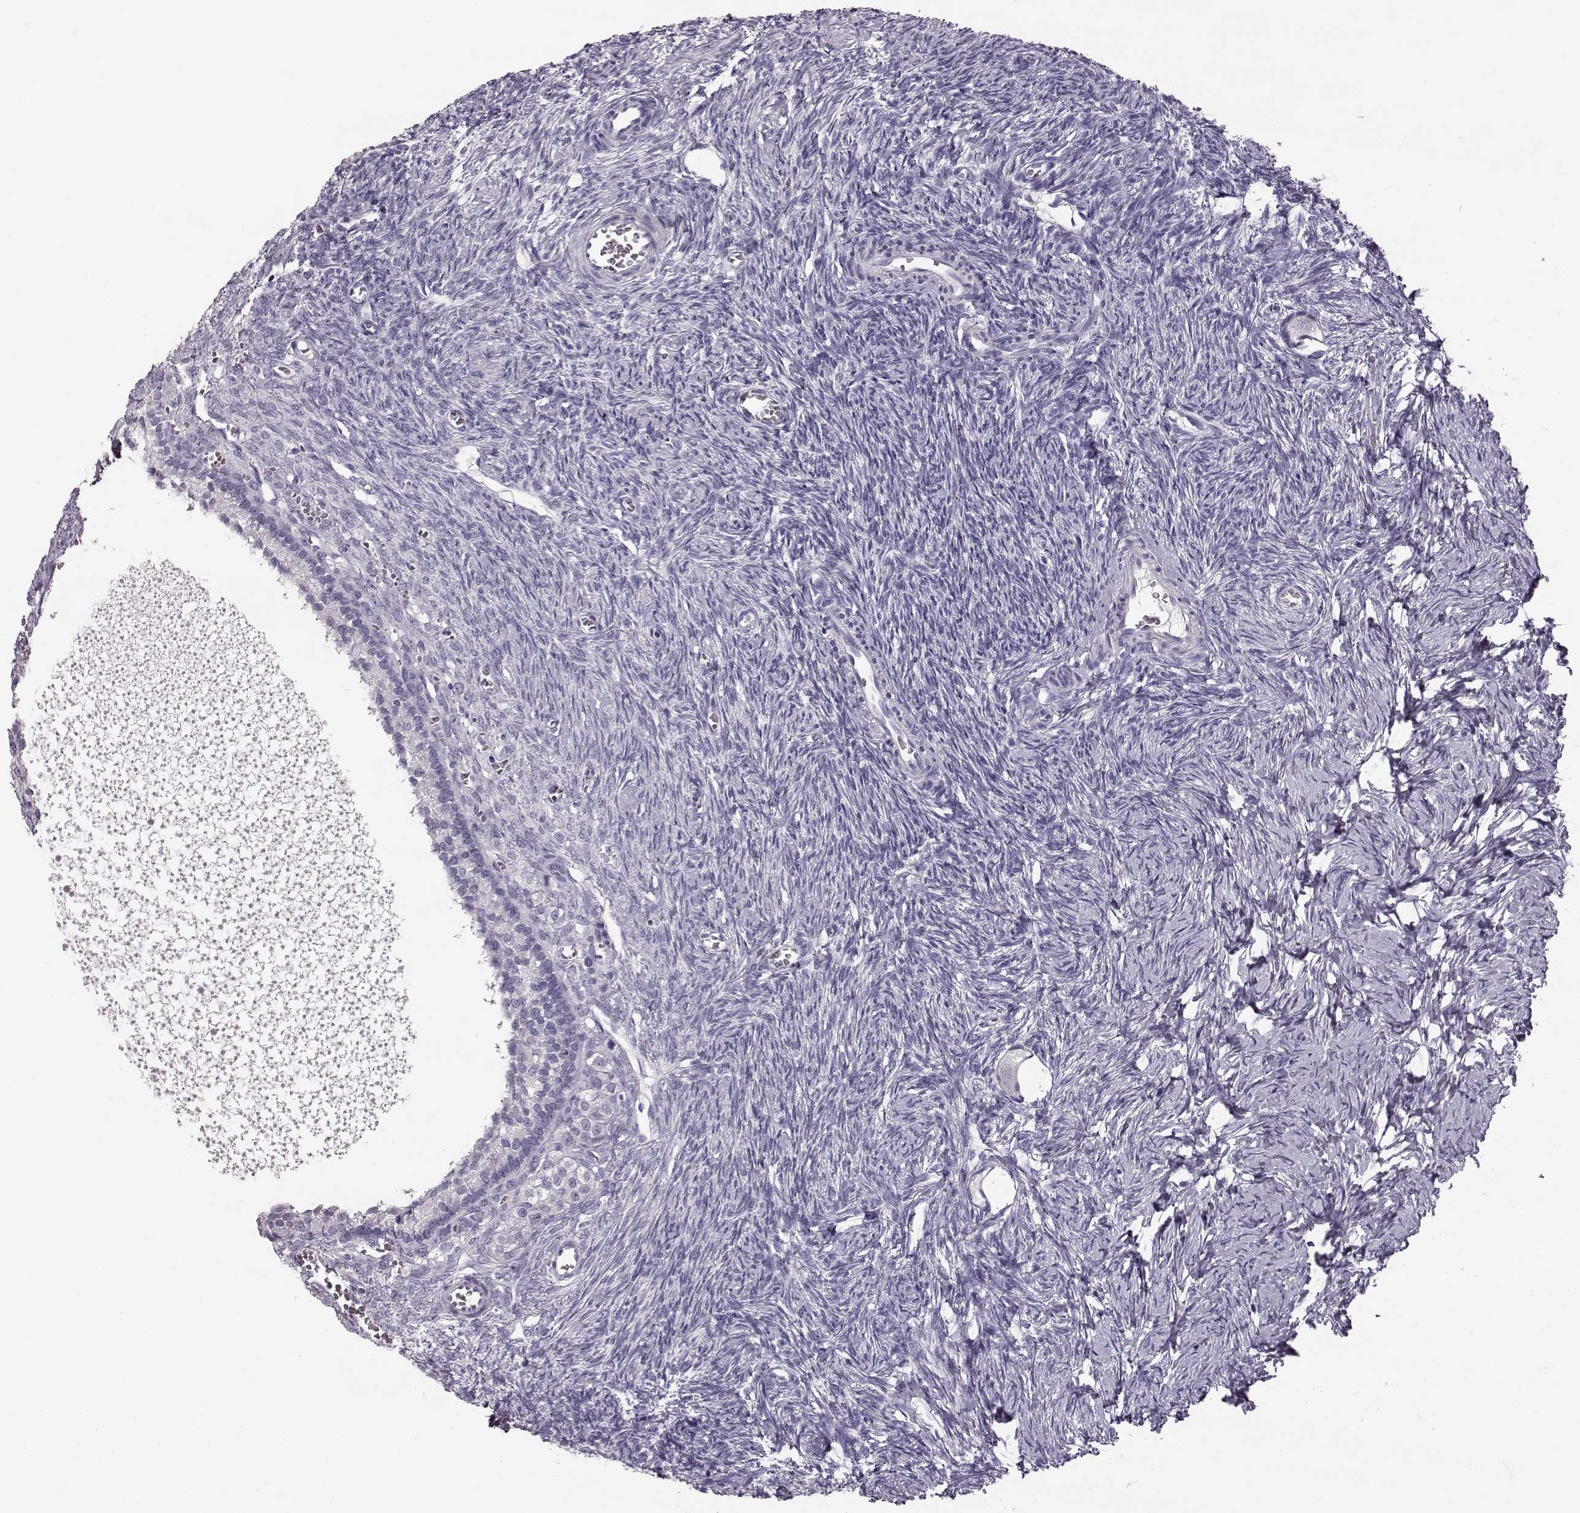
{"staining": {"intensity": "negative", "quantity": "none", "location": "none"}, "tissue": "ovary", "cell_type": "Follicle cells", "image_type": "normal", "snomed": [{"axis": "morphology", "description": "Normal tissue, NOS"}, {"axis": "topography", "description": "Ovary"}], "caption": "Immunohistochemistry image of normal human ovary stained for a protein (brown), which displays no staining in follicle cells.", "gene": "NPTXR", "patient": {"sex": "female", "age": 27}}